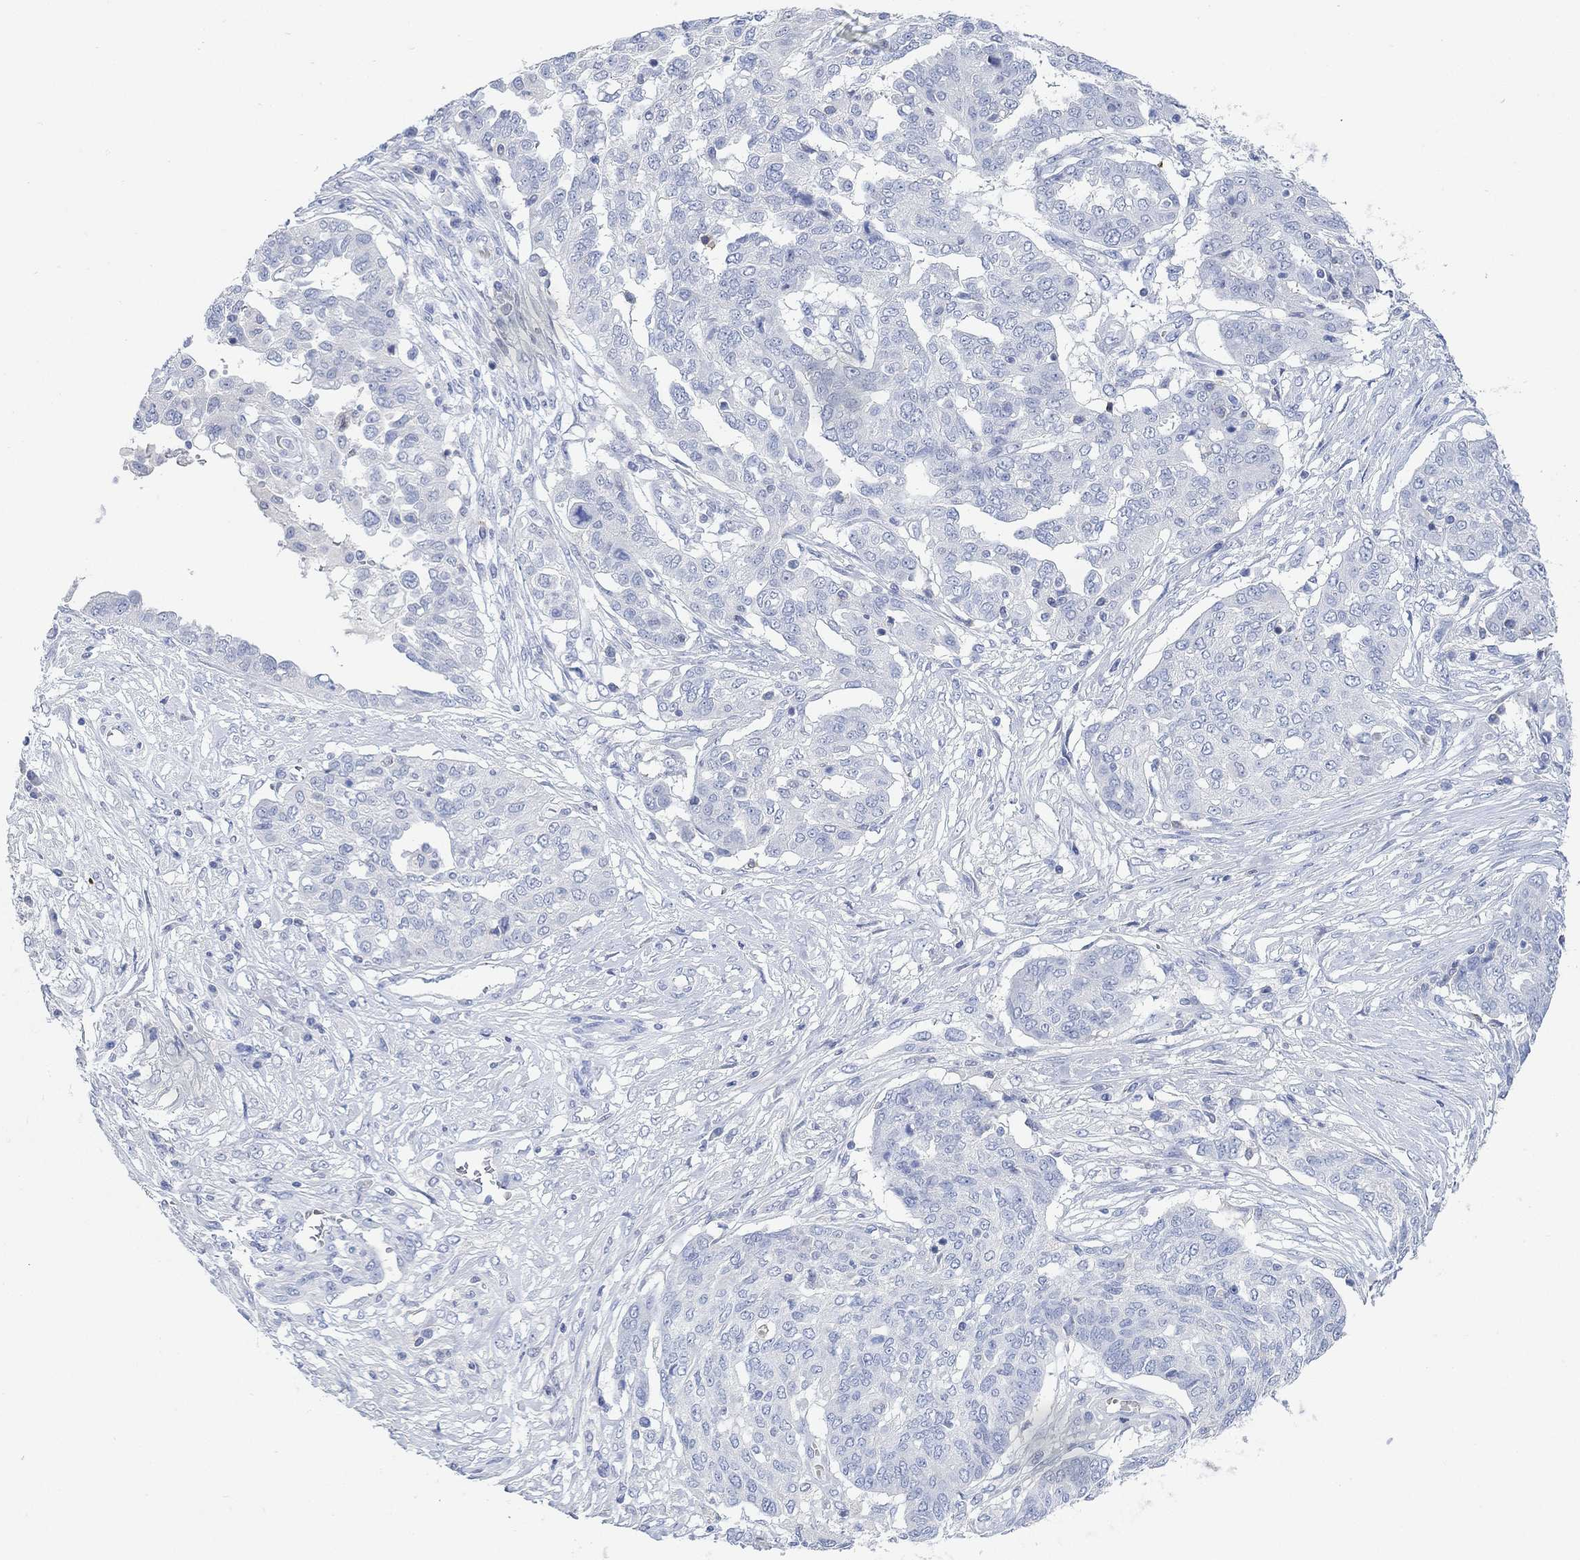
{"staining": {"intensity": "negative", "quantity": "none", "location": "none"}, "tissue": "ovarian cancer", "cell_type": "Tumor cells", "image_type": "cancer", "snomed": [{"axis": "morphology", "description": "Cystadenocarcinoma, serous, NOS"}, {"axis": "topography", "description": "Ovary"}], "caption": "There is no significant staining in tumor cells of serous cystadenocarcinoma (ovarian).", "gene": "PPP1R17", "patient": {"sex": "female", "age": 67}}